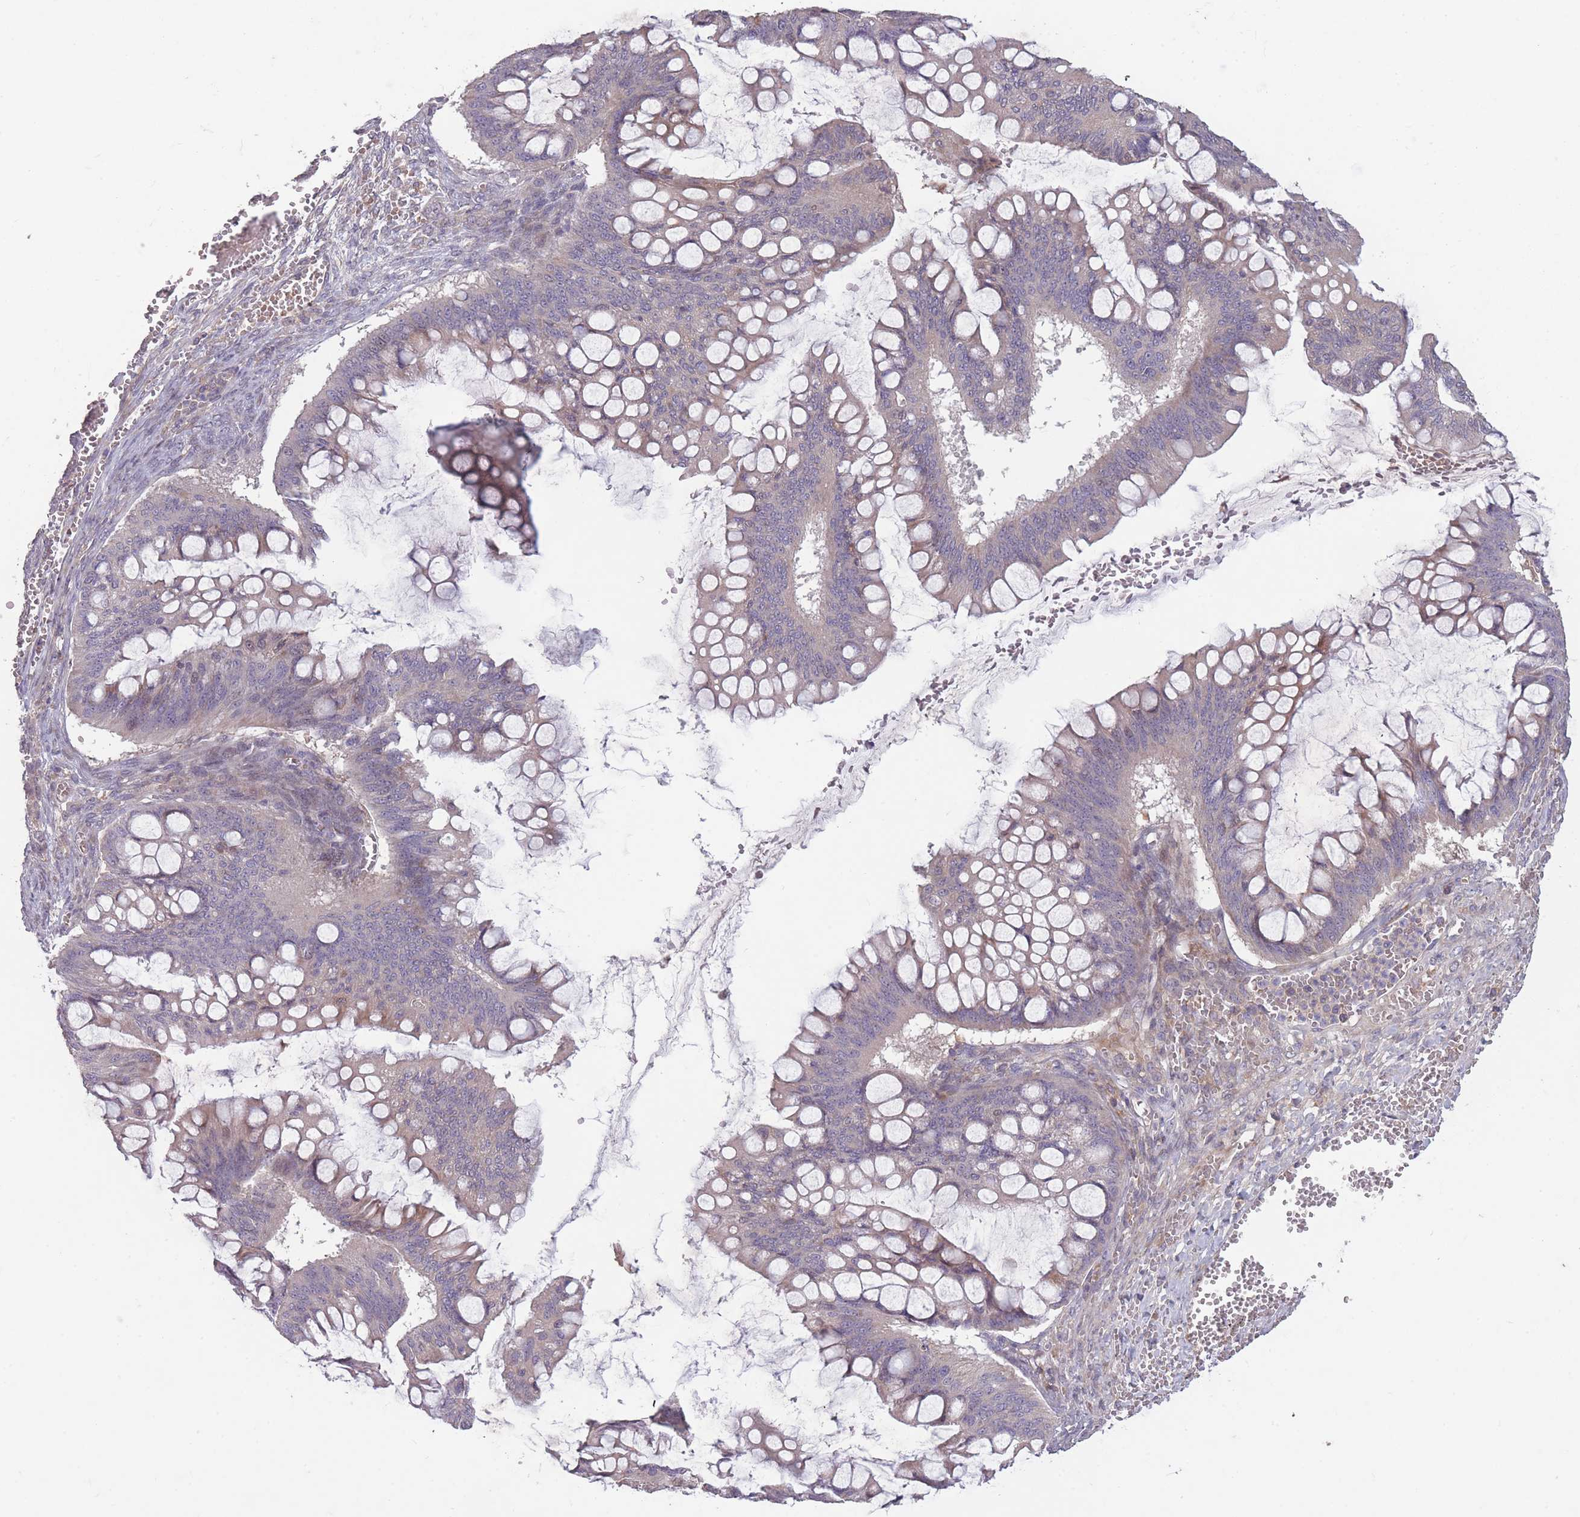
{"staining": {"intensity": "negative", "quantity": "none", "location": "none"}, "tissue": "ovarian cancer", "cell_type": "Tumor cells", "image_type": "cancer", "snomed": [{"axis": "morphology", "description": "Cystadenocarcinoma, mucinous, NOS"}, {"axis": "topography", "description": "Ovary"}], "caption": "This is a image of IHC staining of ovarian mucinous cystadenocarcinoma, which shows no expression in tumor cells.", "gene": "OR2V2", "patient": {"sex": "female", "age": 73}}